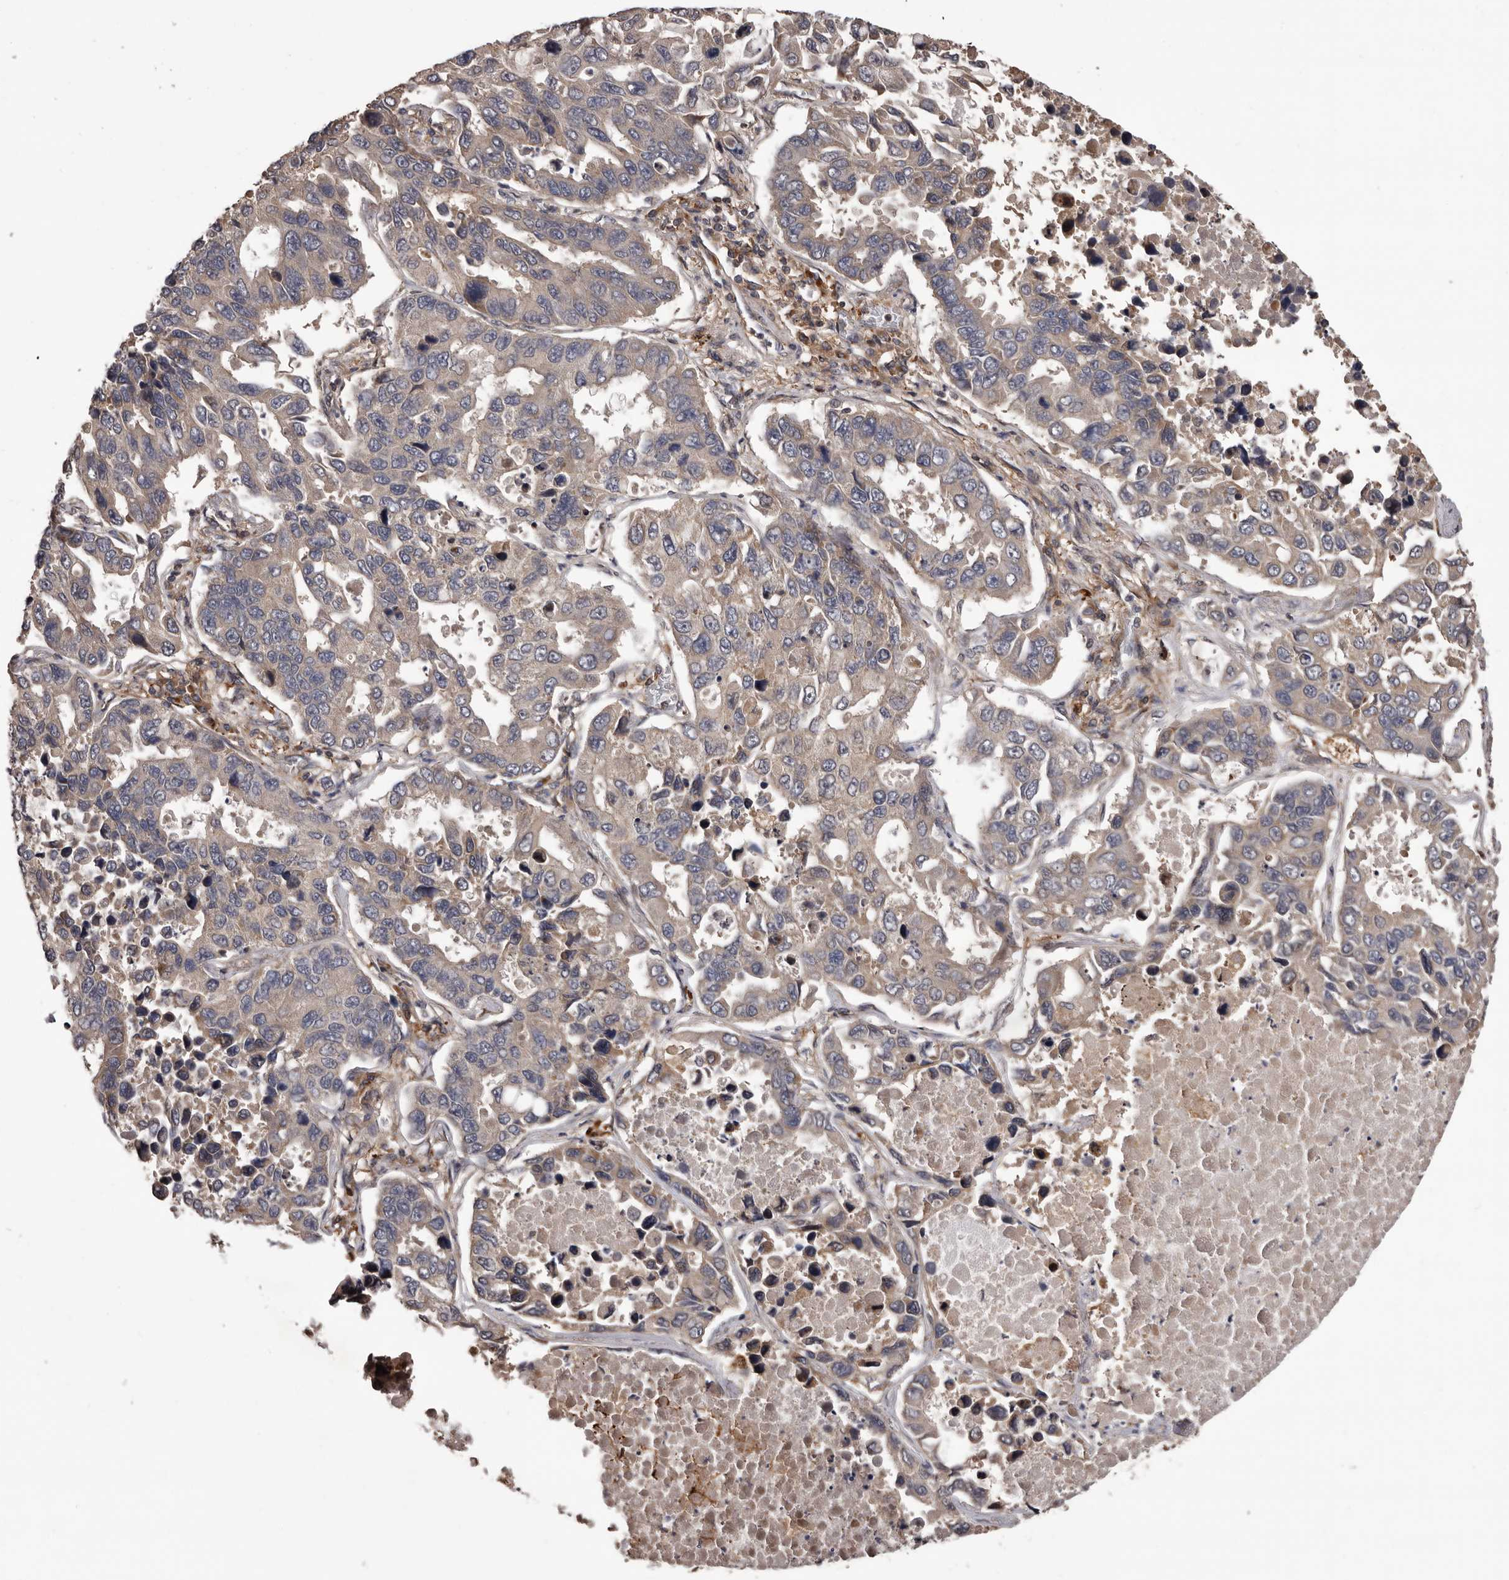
{"staining": {"intensity": "weak", "quantity": "<25%", "location": "cytoplasmic/membranous"}, "tissue": "lung cancer", "cell_type": "Tumor cells", "image_type": "cancer", "snomed": [{"axis": "morphology", "description": "Adenocarcinoma, NOS"}, {"axis": "topography", "description": "Lung"}], "caption": "Histopathology image shows no protein expression in tumor cells of lung cancer tissue.", "gene": "ADAMTS2", "patient": {"sex": "male", "age": 64}}